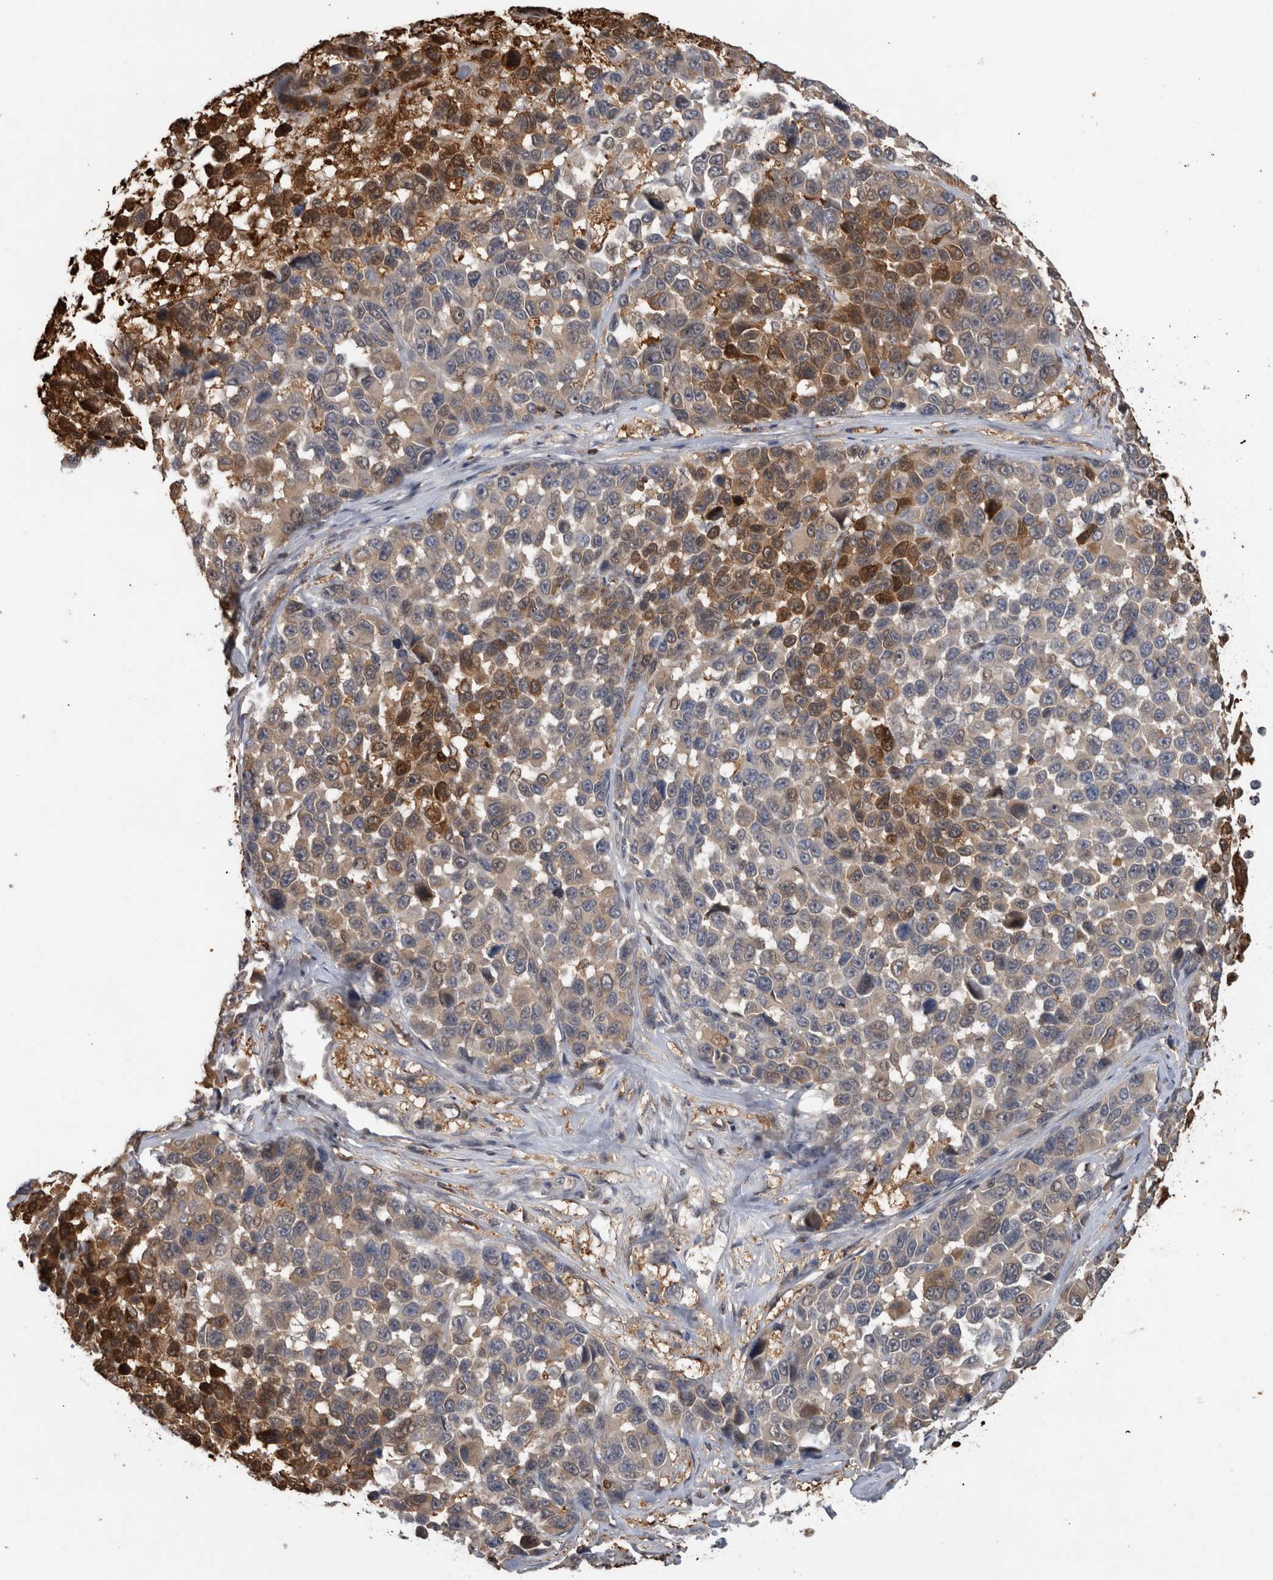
{"staining": {"intensity": "moderate", "quantity": "<25%", "location": "cytoplasmic/membranous"}, "tissue": "melanoma", "cell_type": "Tumor cells", "image_type": "cancer", "snomed": [{"axis": "morphology", "description": "Malignant melanoma, NOS"}, {"axis": "topography", "description": "Skin"}], "caption": "Melanoma tissue shows moderate cytoplasmic/membranous positivity in about <25% of tumor cells (IHC, brightfield microscopy, high magnification).", "gene": "USH1G", "patient": {"sex": "male", "age": 53}}